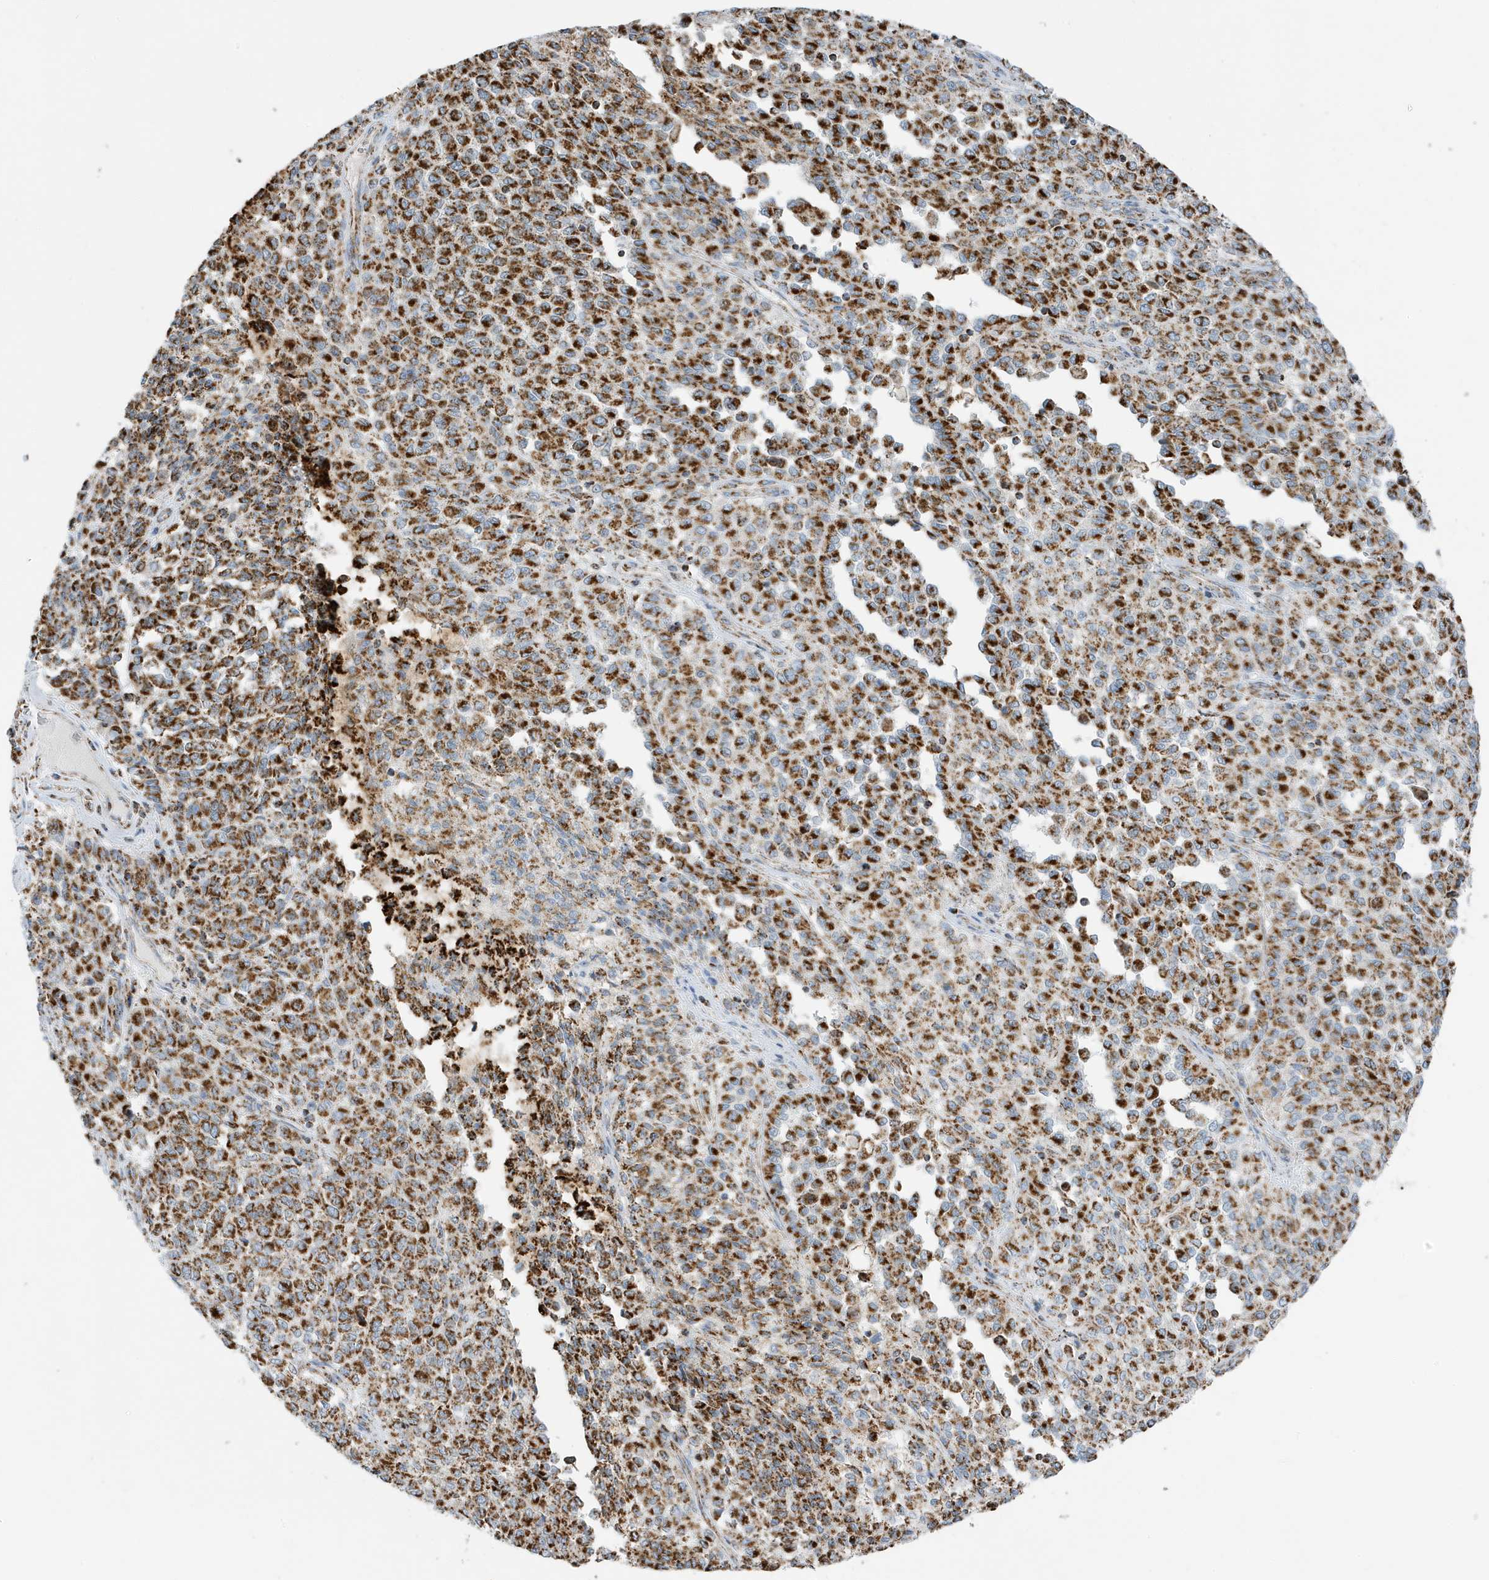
{"staining": {"intensity": "strong", "quantity": ">75%", "location": "cytoplasmic/membranous"}, "tissue": "melanoma", "cell_type": "Tumor cells", "image_type": "cancer", "snomed": [{"axis": "morphology", "description": "Malignant melanoma, Metastatic site"}, {"axis": "topography", "description": "Pancreas"}], "caption": "Tumor cells exhibit high levels of strong cytoplasmic/membranous positivity in approximately >75% of cells in malignant melanoma (metastatic site).", "gene": "ATP5ME", "patient": {"sex": "female", "age": 30}}